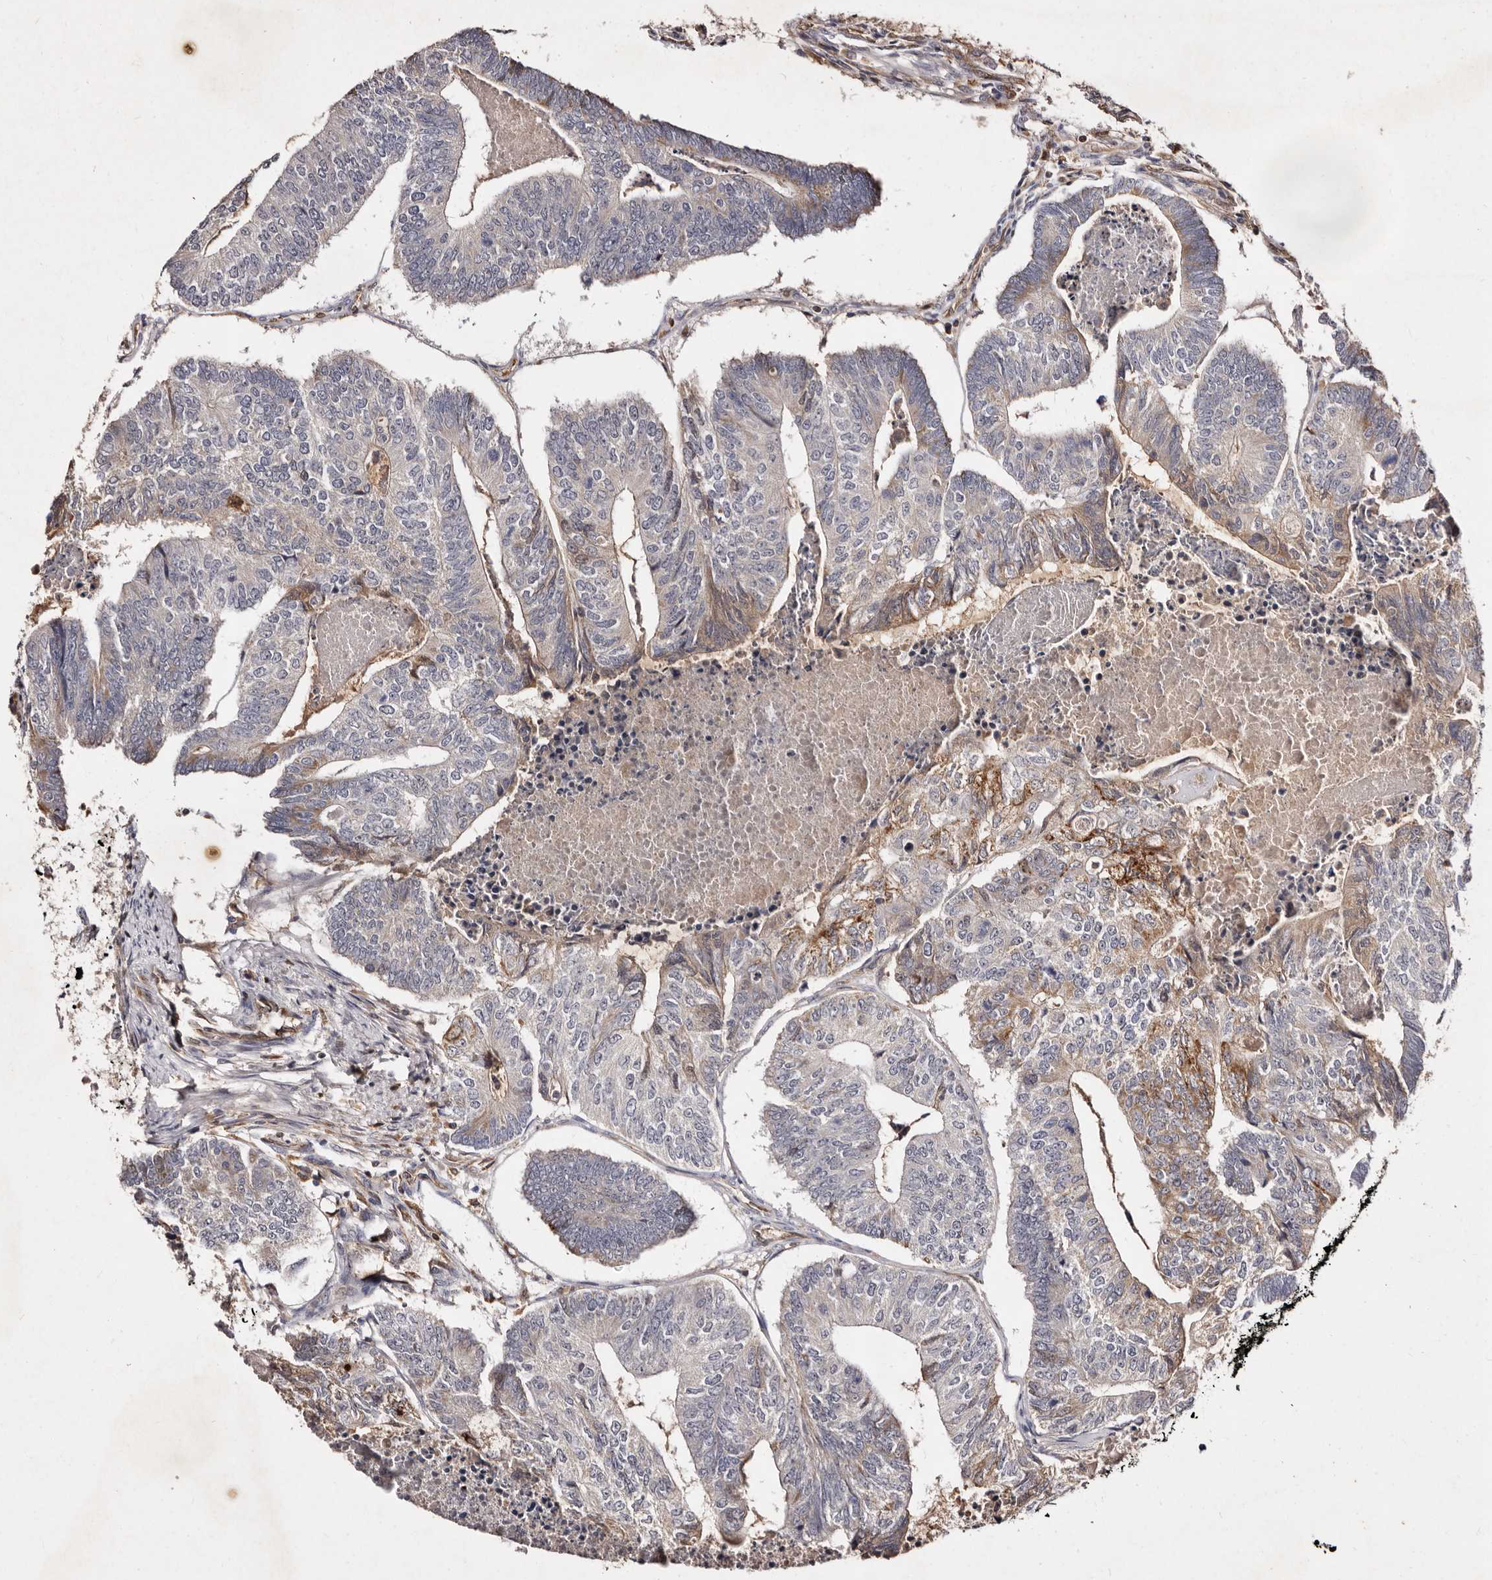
{"staining": {"intensity": "moderate", "quantity": "25%-75%", "location": "cytoplasmic/membranous"}, "tissue": "colorectal cancer", "cell_type": "Tumor cells", "image_type": "cancer", "snomed": [{"axis": "morphology", "description": "Adenocarcinoma, NOS"}, {"axis": "topography", "description": "Colon"}], "caption": "Adenocarcinoma (colorectal) stained for a protein (brown) demonstrates moderate cytoplasmic/membranous positive staining in about 25%-75% of tumor cells.", "gene": "GIMAP4", "patient": {"sex": "female", "age": 67}}